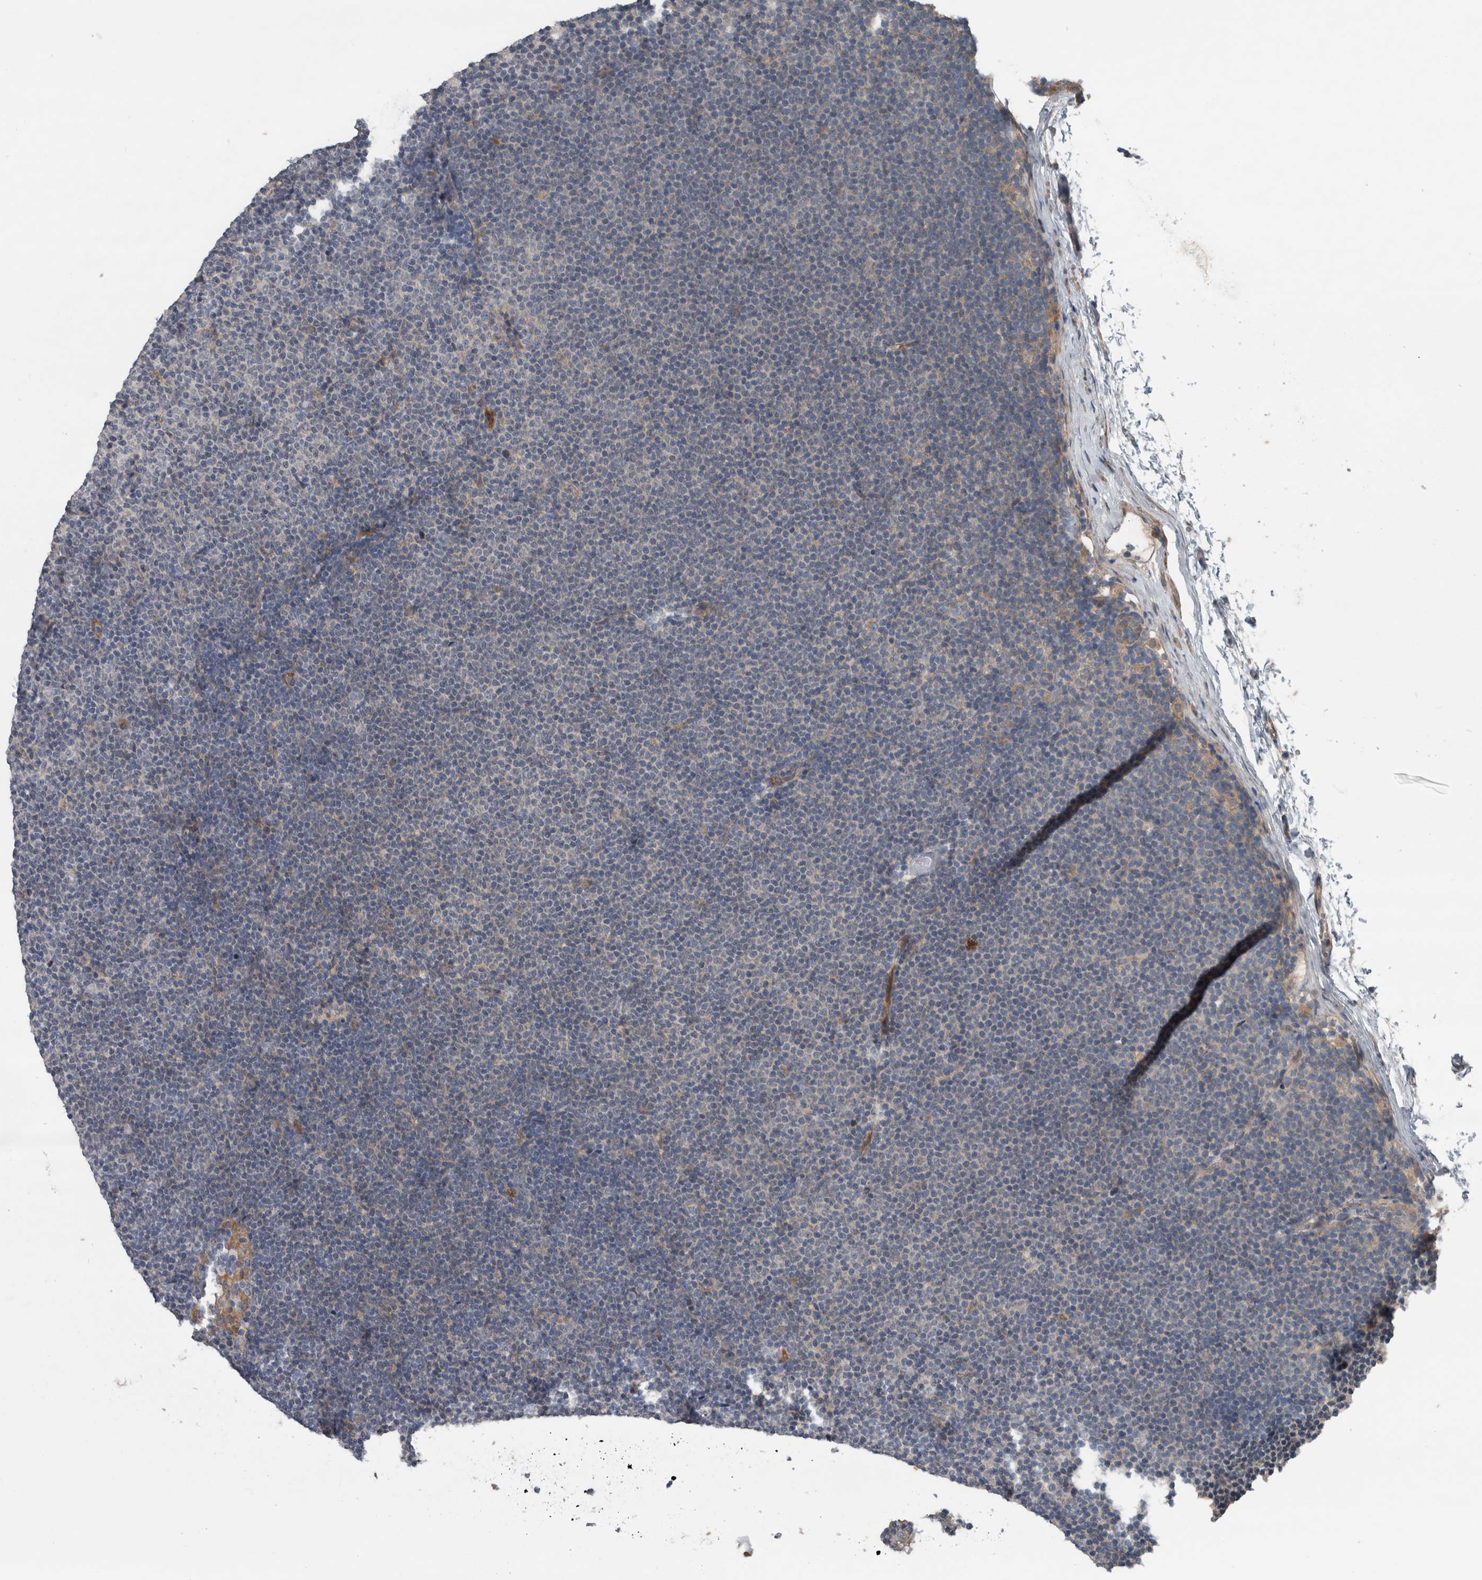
{"staining": {"intensity": "negative", "quantity": "none", "location": "none"}, "tissue": "lymphoma", "cell_type": "Tumor cells", "image_type": "cancer", "snomed": [{"axis": "morphology", "description": "Malignant lymphoma, non-Hodgkin's type, Low grade"}, {"axis": "topography", "description": "Lymph node"}], "caption": "Histopathology image shows no significant protein staining in tumor cells of malignant lymphoma, non-Hodgkin's type (low-grade).", "gene": "EXOC8", "patient": {"sex": "female", "age": 53}}